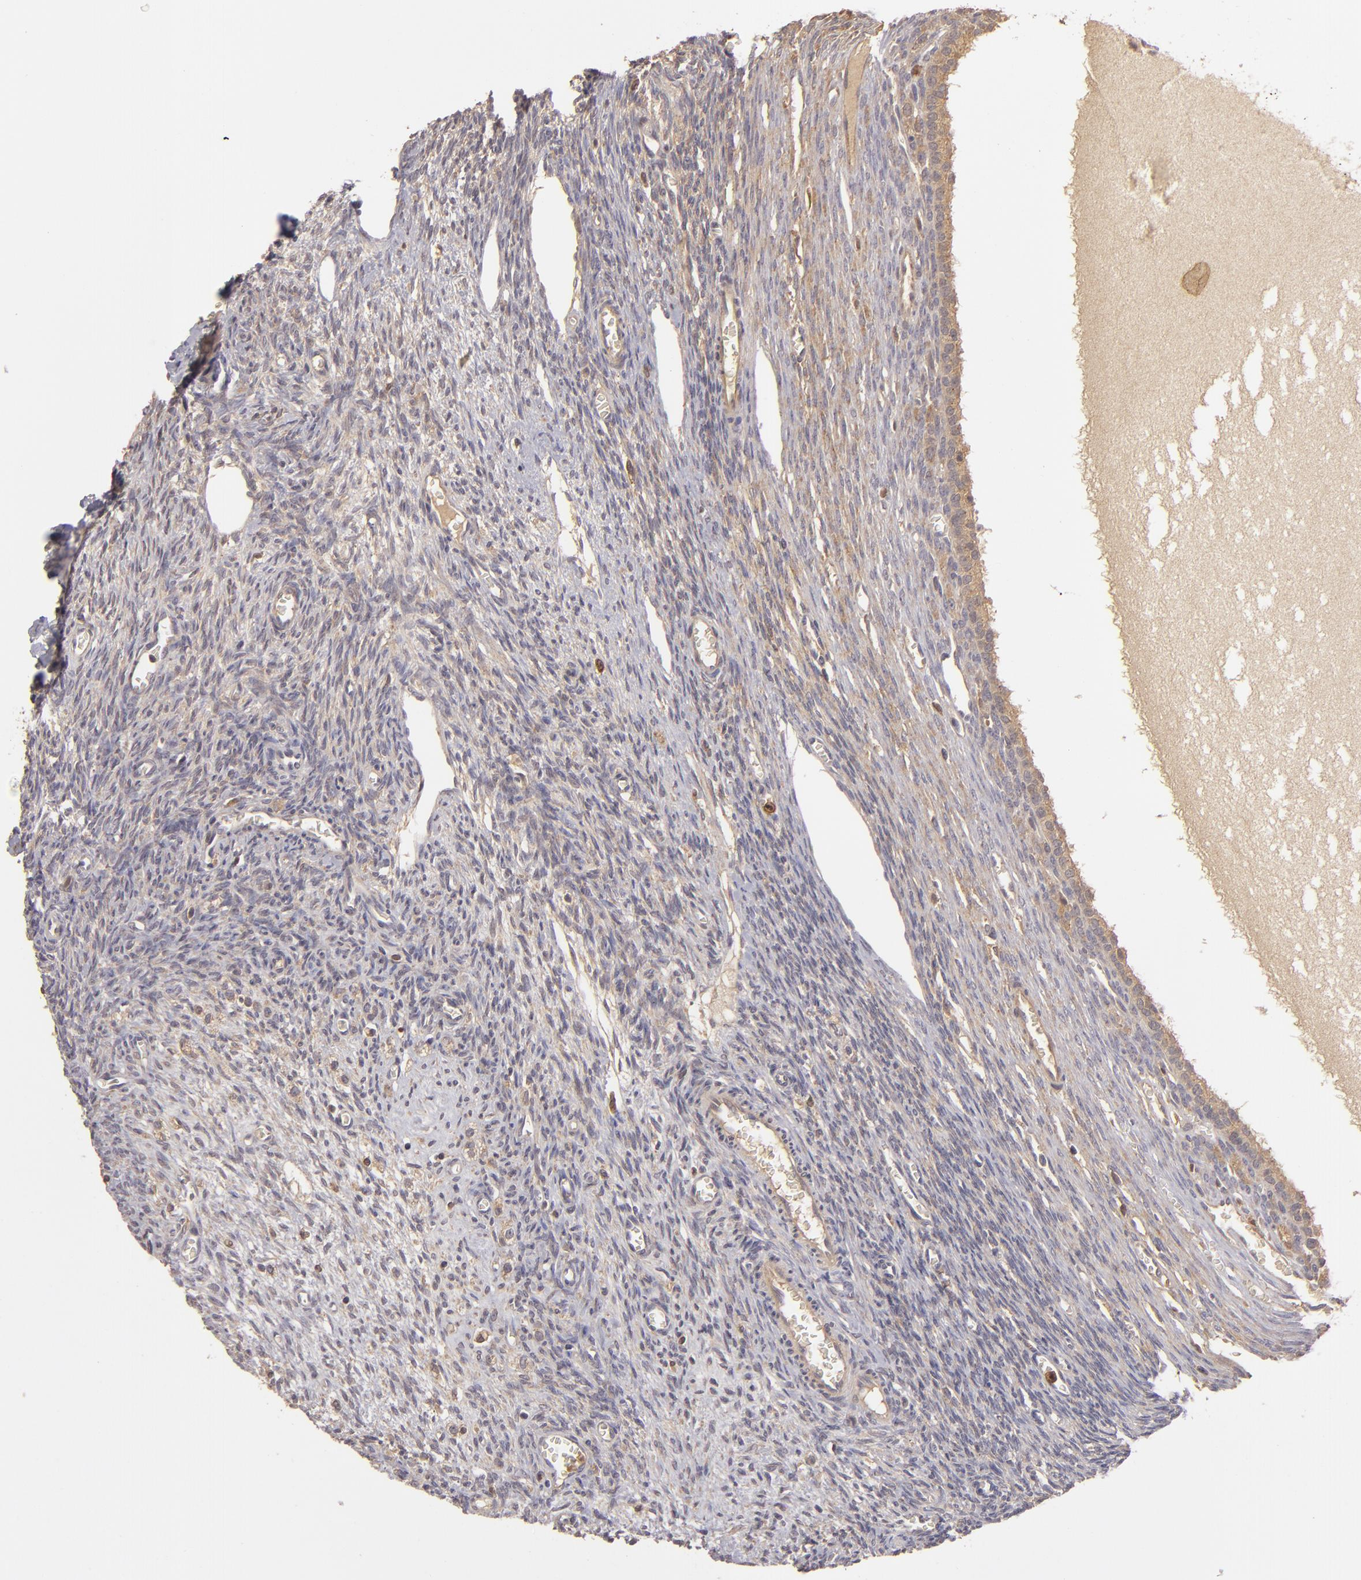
{"staining": {"intensity": "moderate", "quantity": ">75%", "location": "cytoplasmic/membranous"}, "tissue": "ovary", "cell_type": "Follicle cells", "image_type": "normal", "snomed": [{"axis": "morphology", "description": "Normal tissue, NOS"}, {"axis": "topography", "description": "Ovary"}], "caption": "A micrograph of human ovary stained for a protein demonstrates moderate cytoplasmic/membranous brown staining in follicle cells. The protein is stained brown, and the nuclei are stained in blue (DAB (3,3'-diaminobenzidine) IHC with brightfield microscopy, high magnification).", "gene": "PRKCD", "patient": {"sex": "female", "age": 27}}